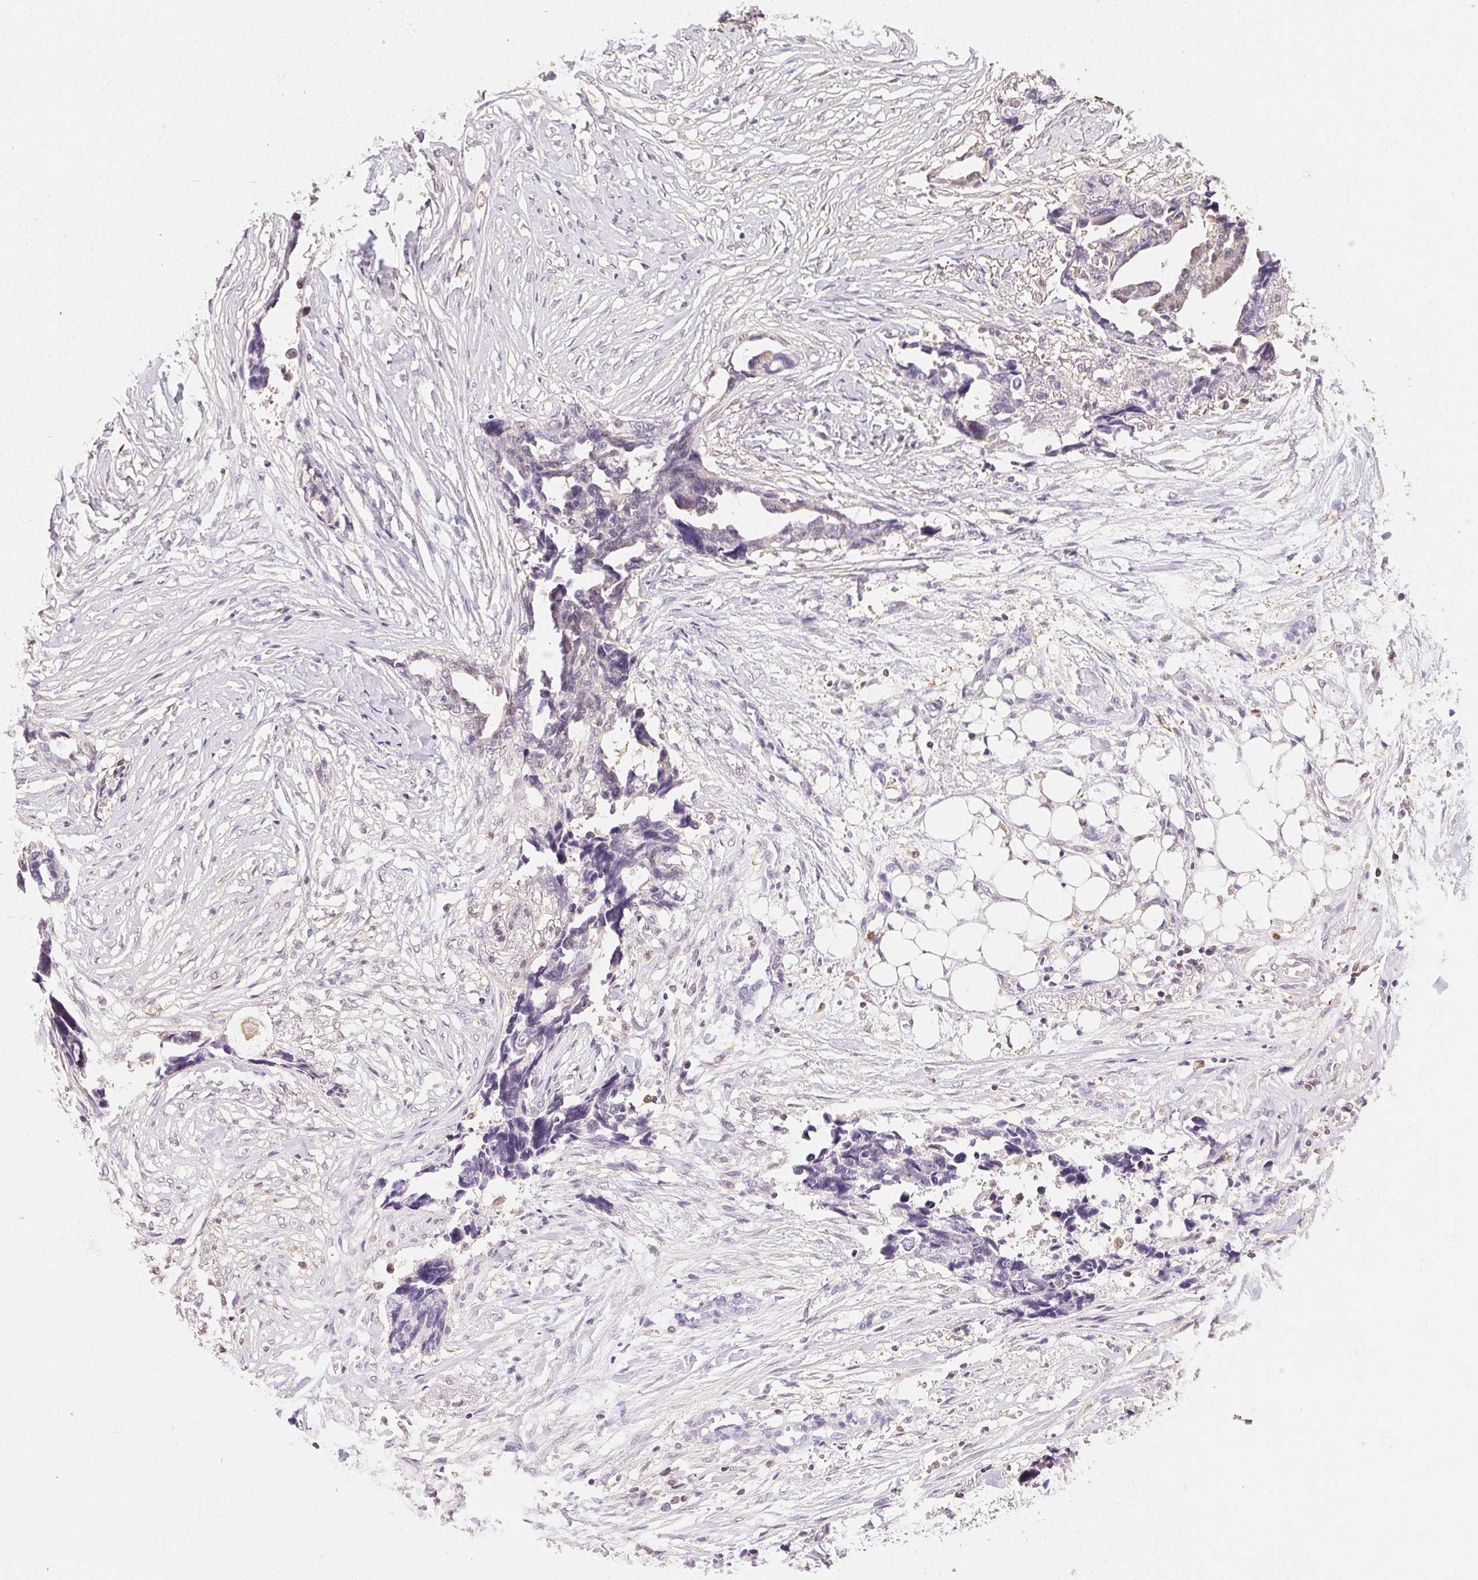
{"staining": {"intensity": "weak", "quantity": "<25%", "location": "cytoplasmic/membranous"}, "tissue": "ovarian cancer", "cell_type": "Tumor cells", "image_type": "cancer", "snomed": [{"axis": "morphology", "description": "Cystadenocarcinoma, serous, NOS"}, {"axis": "topography", "description": "Ovary"}], "caption": "Ovarian cancer was stained to show a protein in brown. There is no significant staining in tumor cells. (Brightfield microscopy of DAB (3,3'-diaminobenzidine) IHC at high magnification).", "gene": "S100A3", "patient": {"sex": "female", "age": 69}}